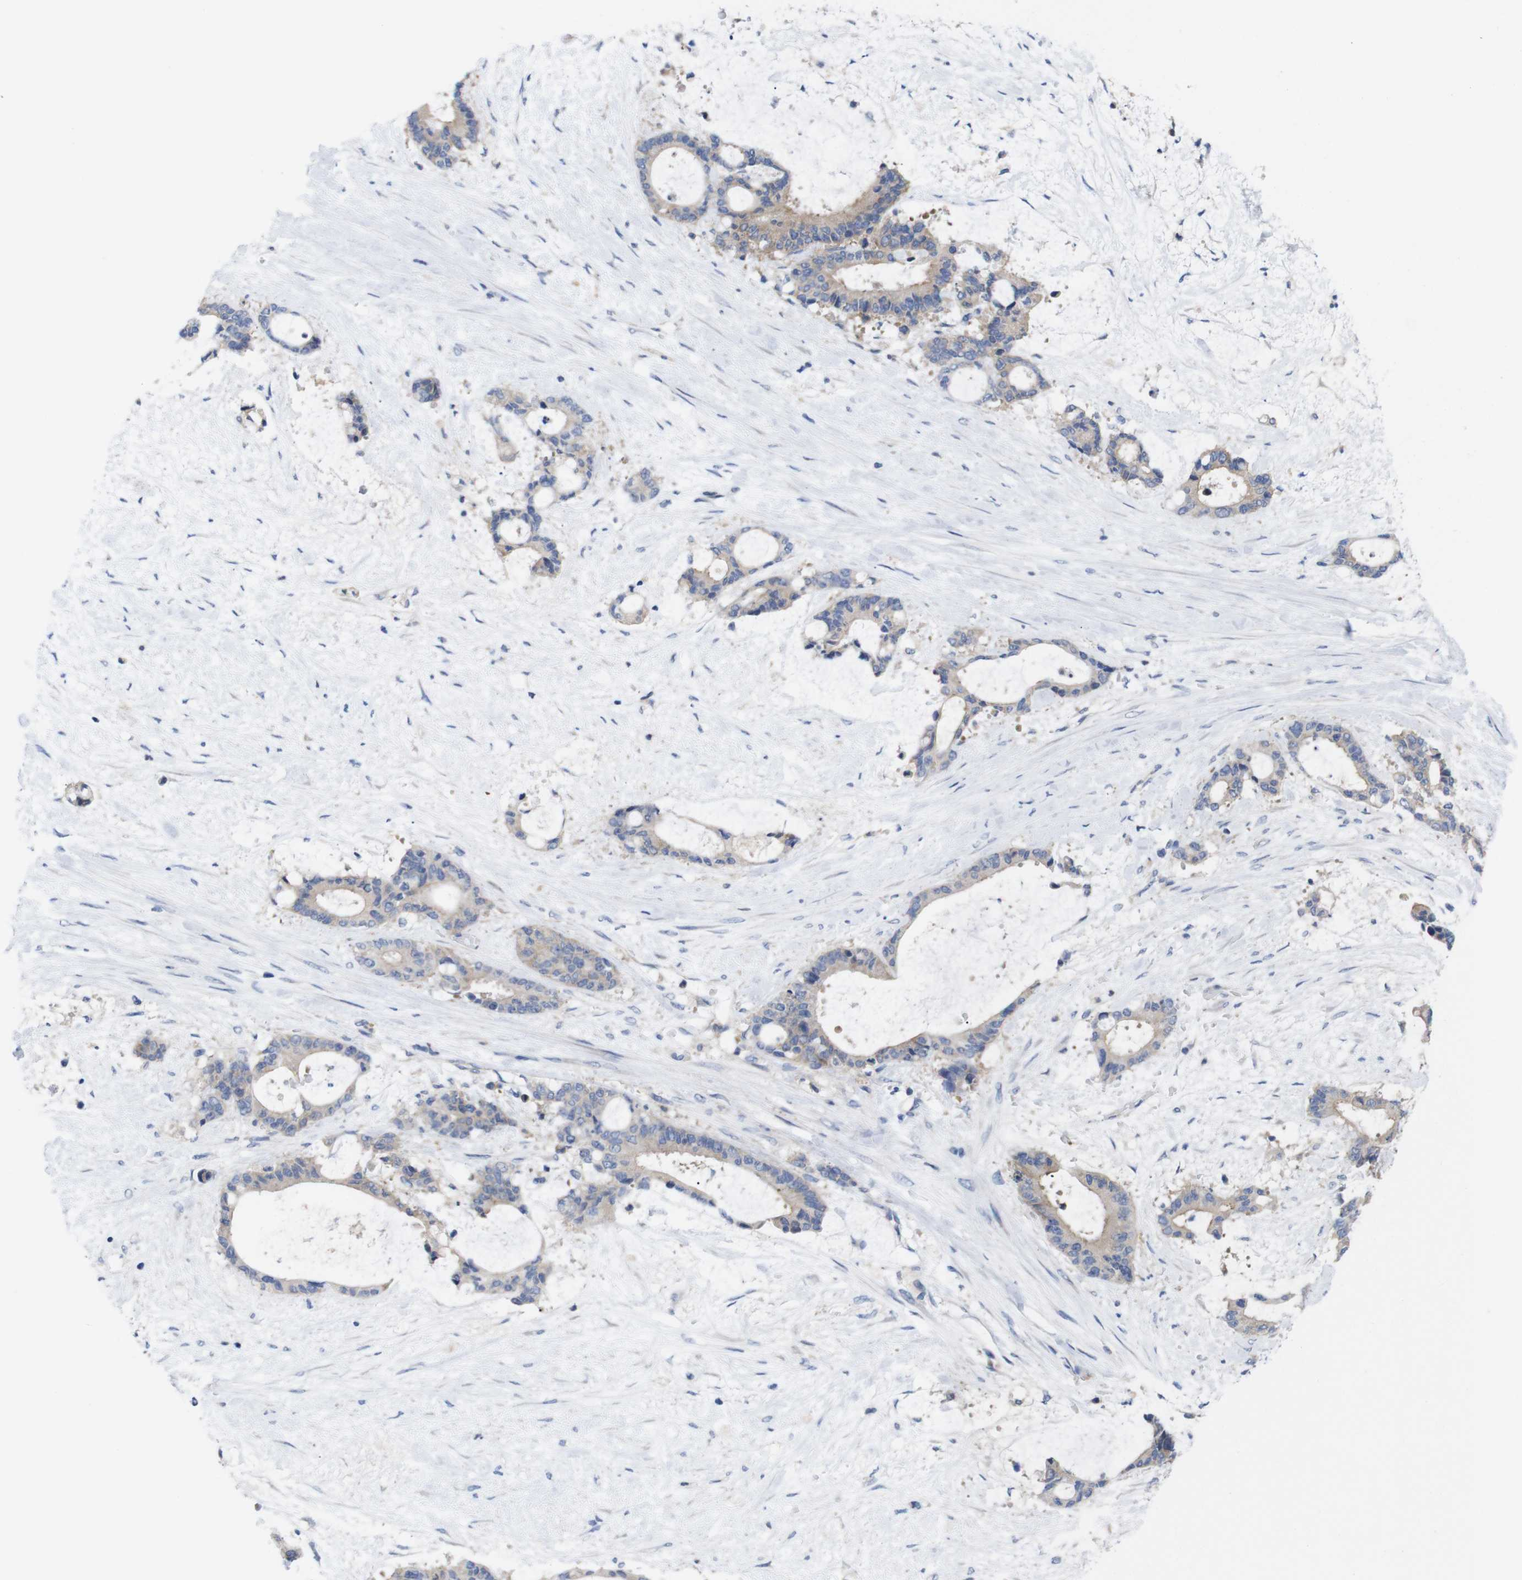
{"staining": {"intensity": "weak", "quantity": ">75%", "location": "cytoplasmic/membranous"}, "tissue": "liver cancer", "cell_type": "Tumor cells", "image_type": "cancer", "snomed": [{"axis": "morphology", "description": "Normal tissue, NOS"}, {"axis": "morphology", "description": "Cholangiocarcinoma"}, {"axis": "topography", "description": "Liver"}, {"axis": "topography", "description": "Peripheral nerve tissue"}], "caption": "An immunohistochemistry (IHC) image of neoplastic tissue is shown. Protein staining in brown labels weak cytoplasmic/membranous positivity in liver cancer within tumor cells.", "gene": "USH1C", "patient": {"sex": "female", "age": 73}}